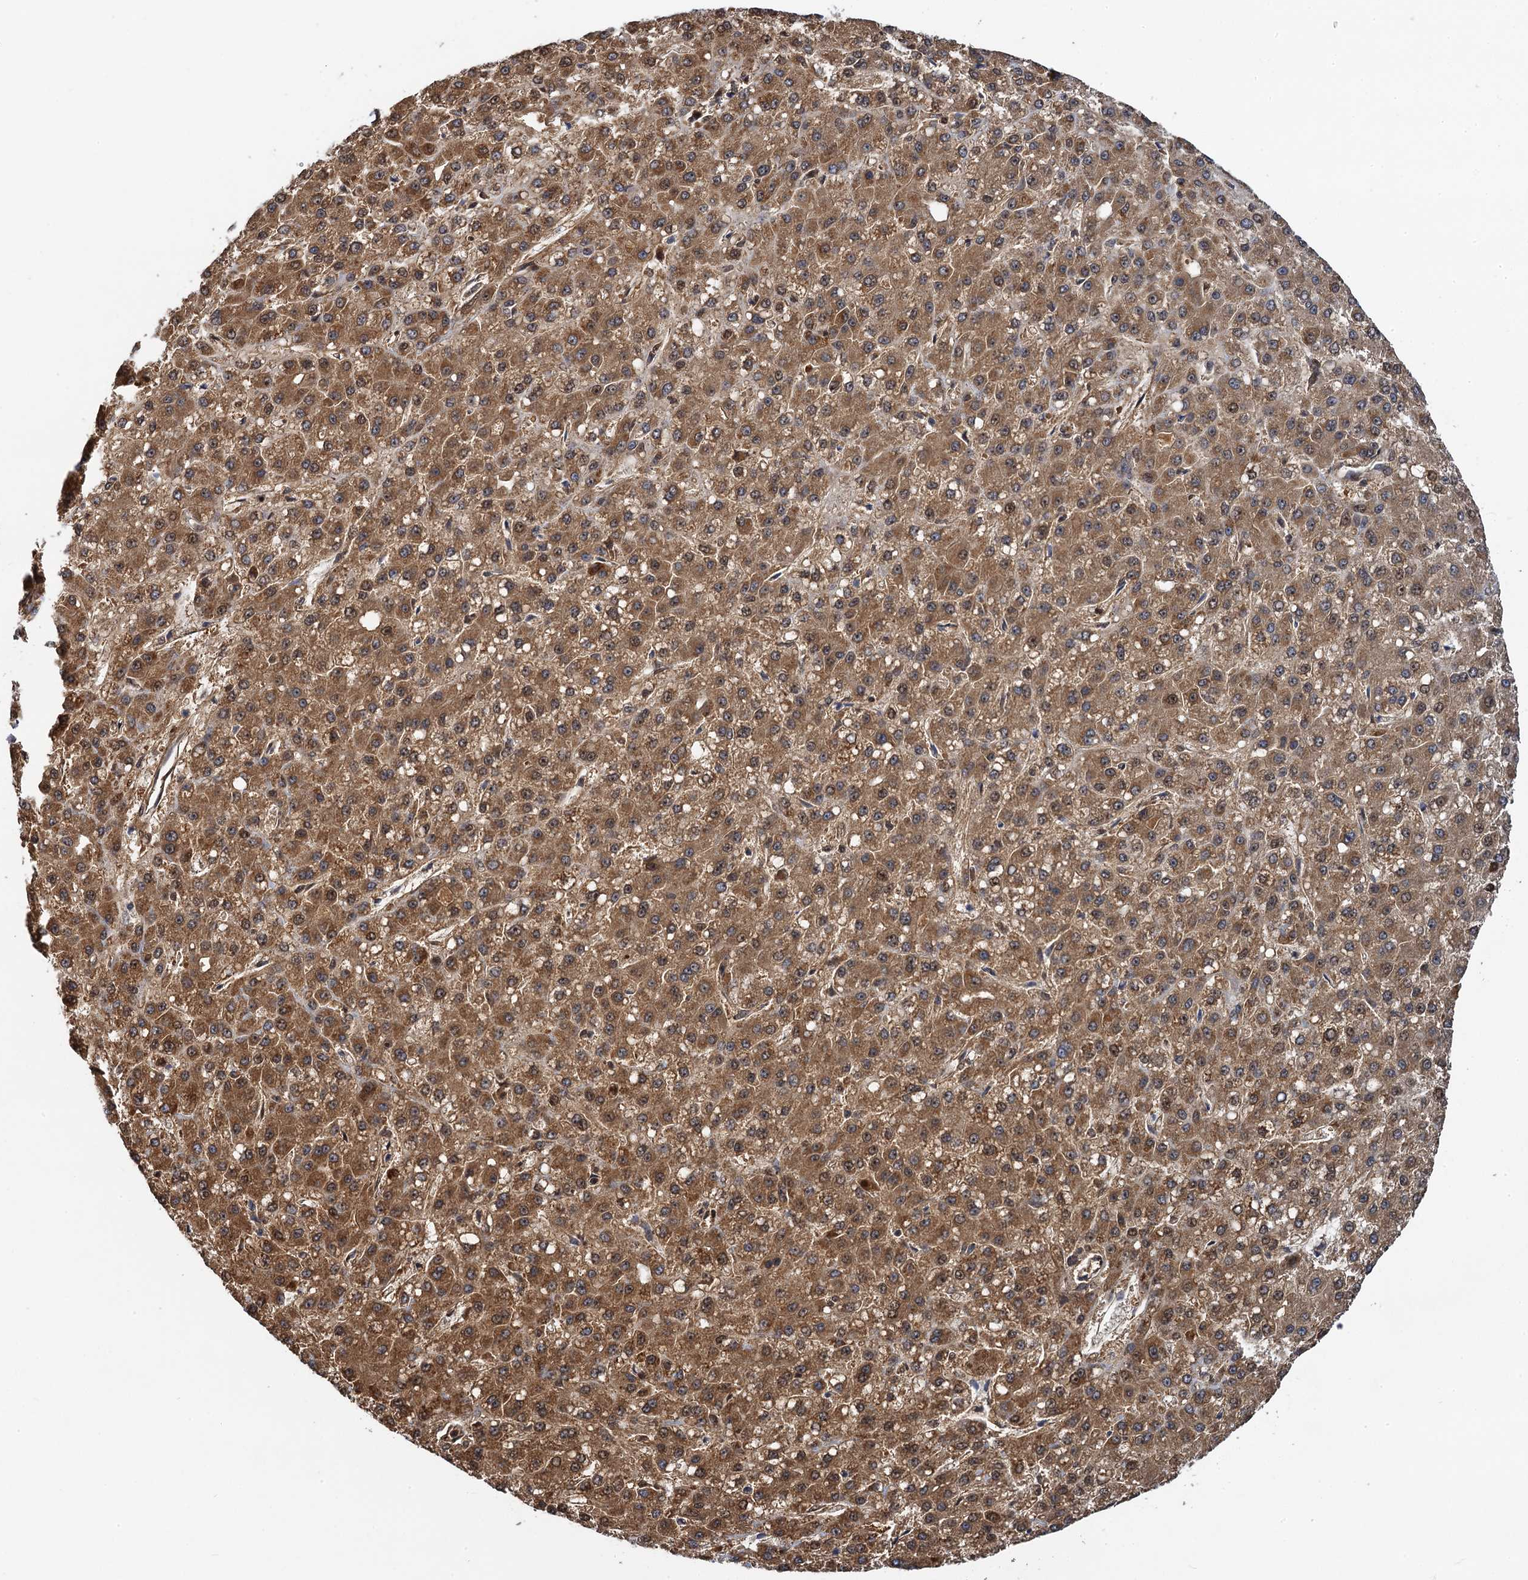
{"staining": {"intensity": "moderate", "quantity": ">75%", "location": "cytoplasmic/membranous"}, "tissue": "liver cancer", "cell_type": "Tumor cells", "image_type": "cancer", "snomed": [{"axis": "morphology", "description": "Carcinoma, Hepatocellular, NOS"}, {"axis": "topography", "description": "Liver"}], "caption": "About >75% of tumor cells in liver hepatocellular carcinoma display moderate cytoplasmic/membranous protein positivity as visualized by brown immunohistochemical staining.", "gene": "ZAR1L", "patient": {"sex": "male", "age": 67}}